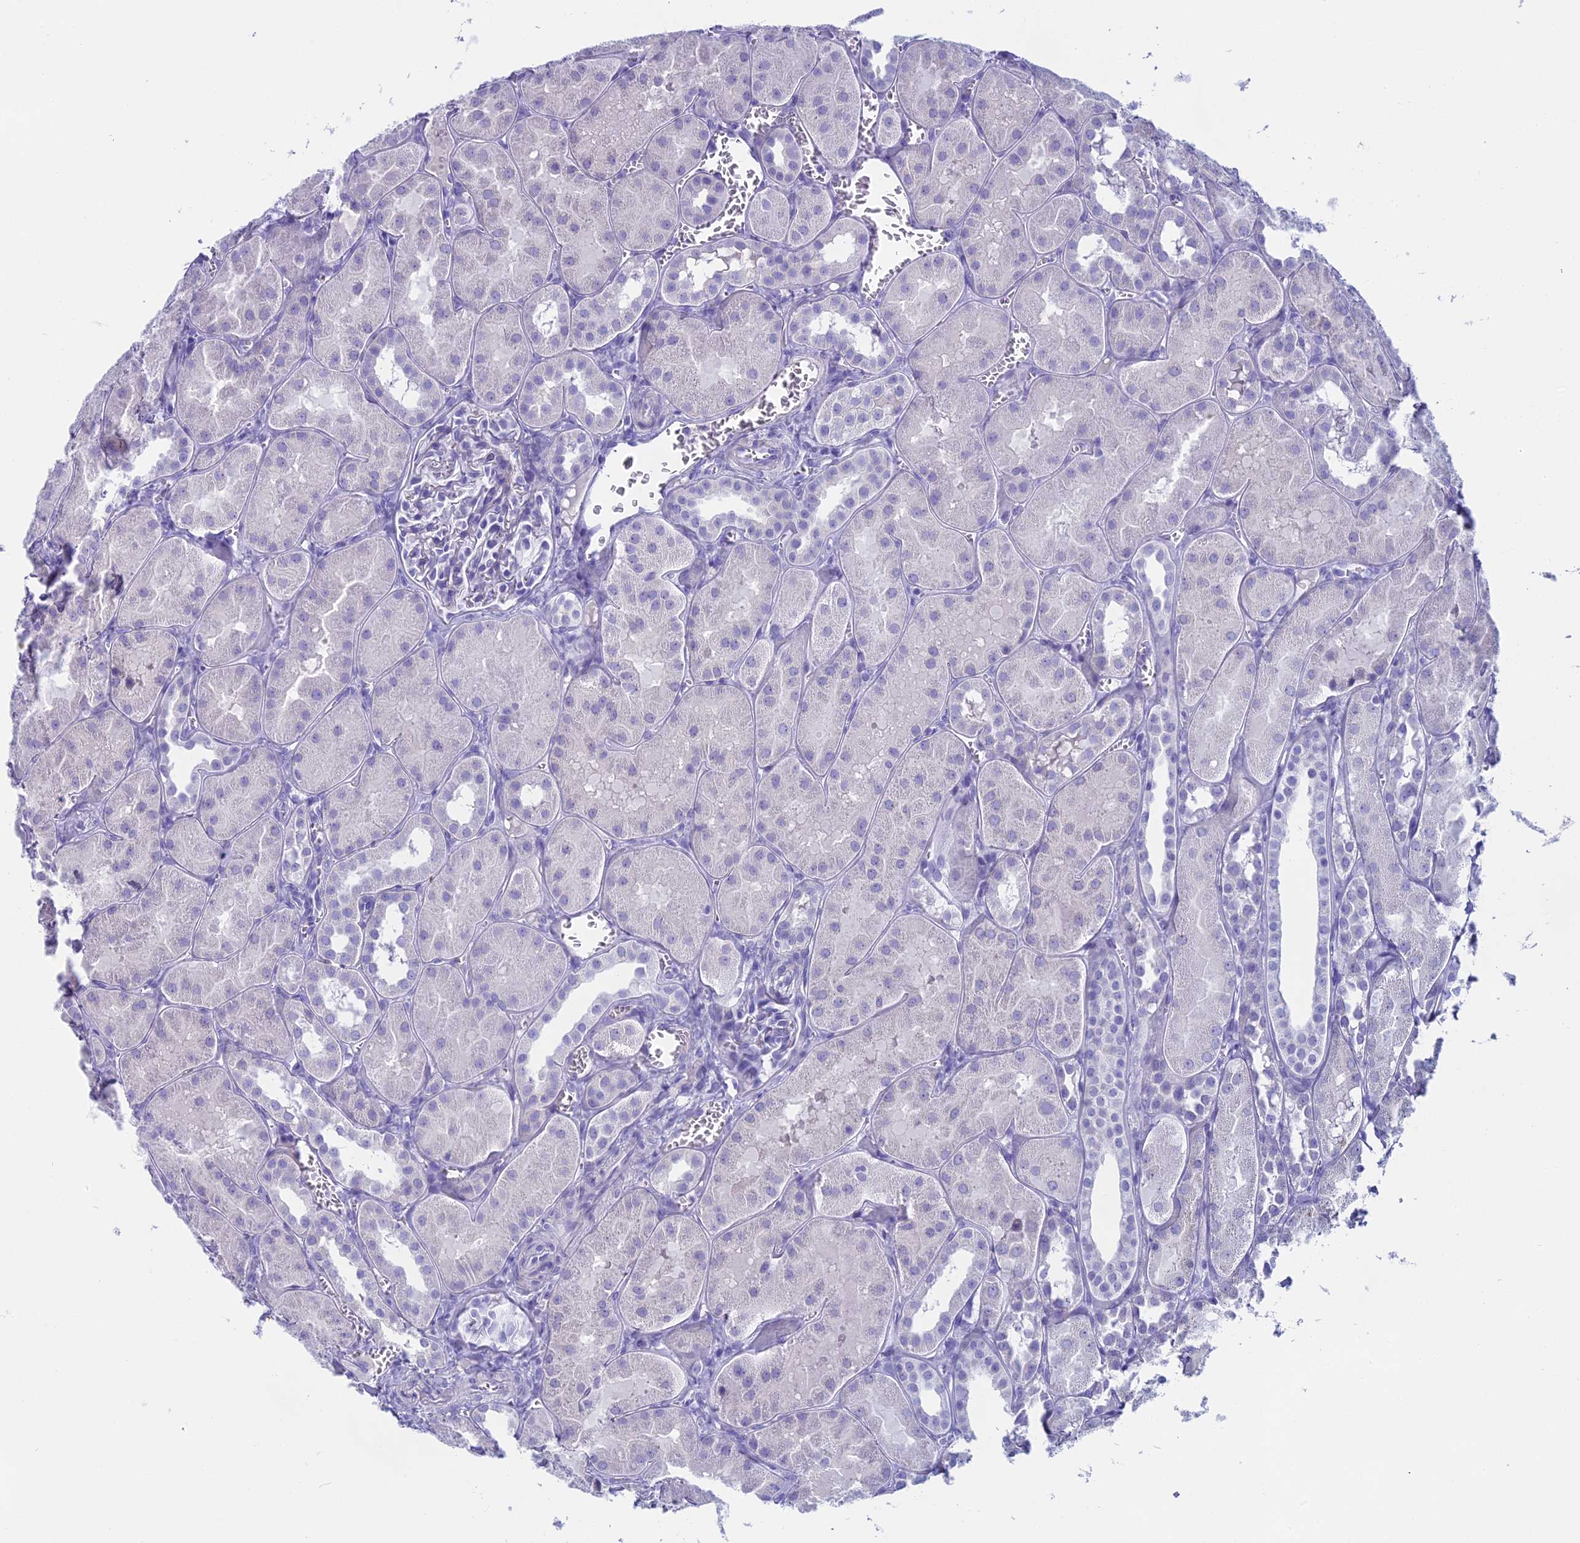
{"staining": {"intensity": "negative", "quantity": "none", "location": "none"}, "tissue": "kidney", "cell_type": "Cells in glomeruli", "image_type": "normal", "snomed": [{"axis": "morphology", "description": "Normal tissue, NOS"}, {"axis": "topography", "description": "Kidney"}, {"axis": "topography", "description": "Urinary bladder"}], "caption": "Cells in glomeruli show no significant protein staining in unremarkable kidney. (Brightfield microscopy of DAB immunohistochemistry at high magnification).", "gene": "UNC80", "patient": {"sex": "male", "age": 16}}